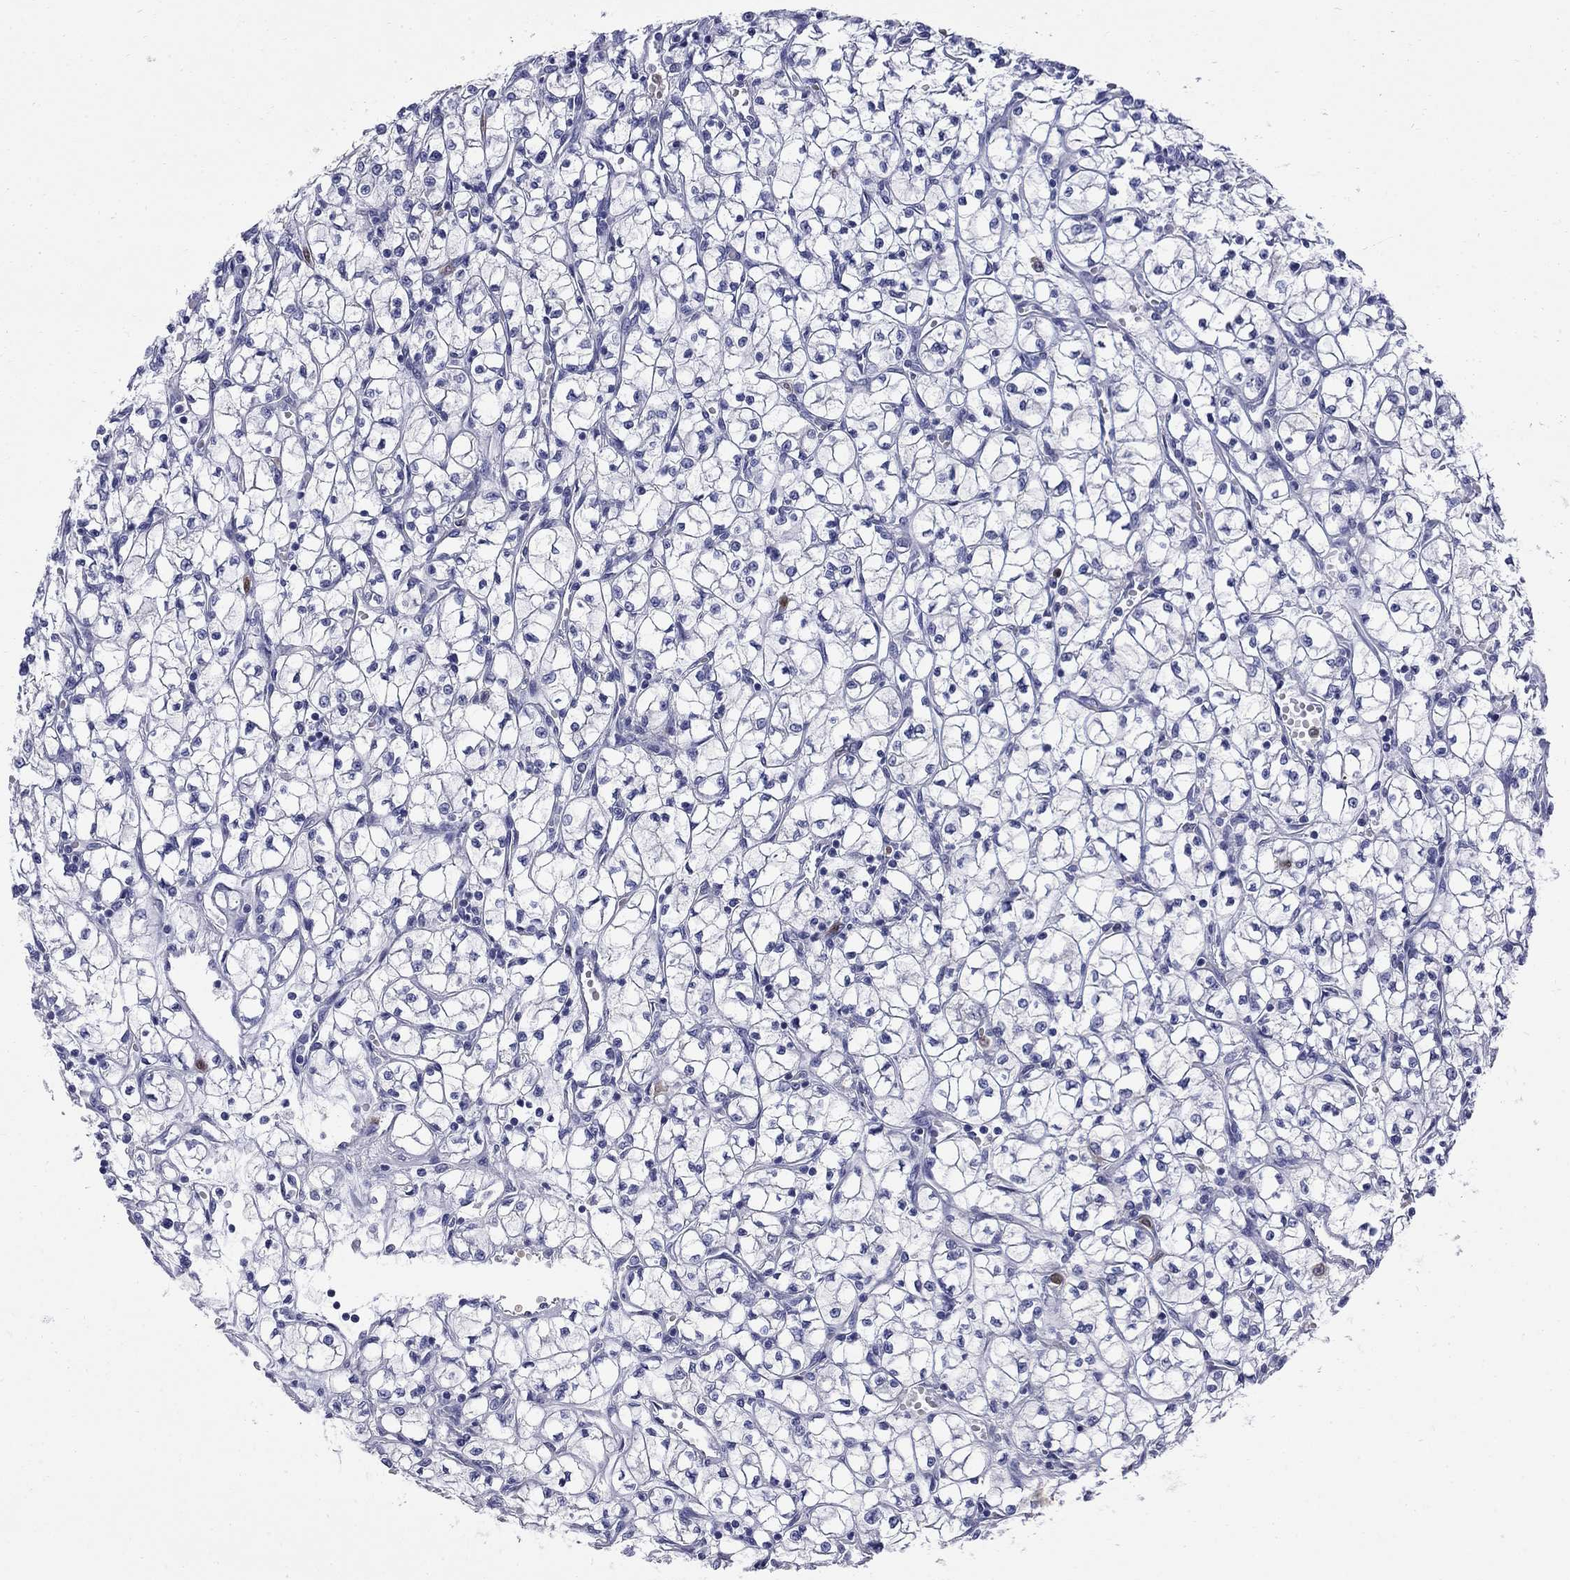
{"staining": {"intensity": "negative", "quantity": "none", "location": "none"}, "tissue": "renal cancer", "cell_type": "Tumor cells", "image_type": "cancer", "snomed": [{"axis": "morphology", "description": "Adenocarcinoma, NOS"}, {"axis": "topography", "description": "Kidney"}], "caption": "Immunohistochemistry image of neoplastic tissue: human adenocarcinoma (renal) stained with DAB reveals no significant protein expression in tumor cells.", "gene": "SERPINB2", "patient": {"sex": "female", "age": 64}}